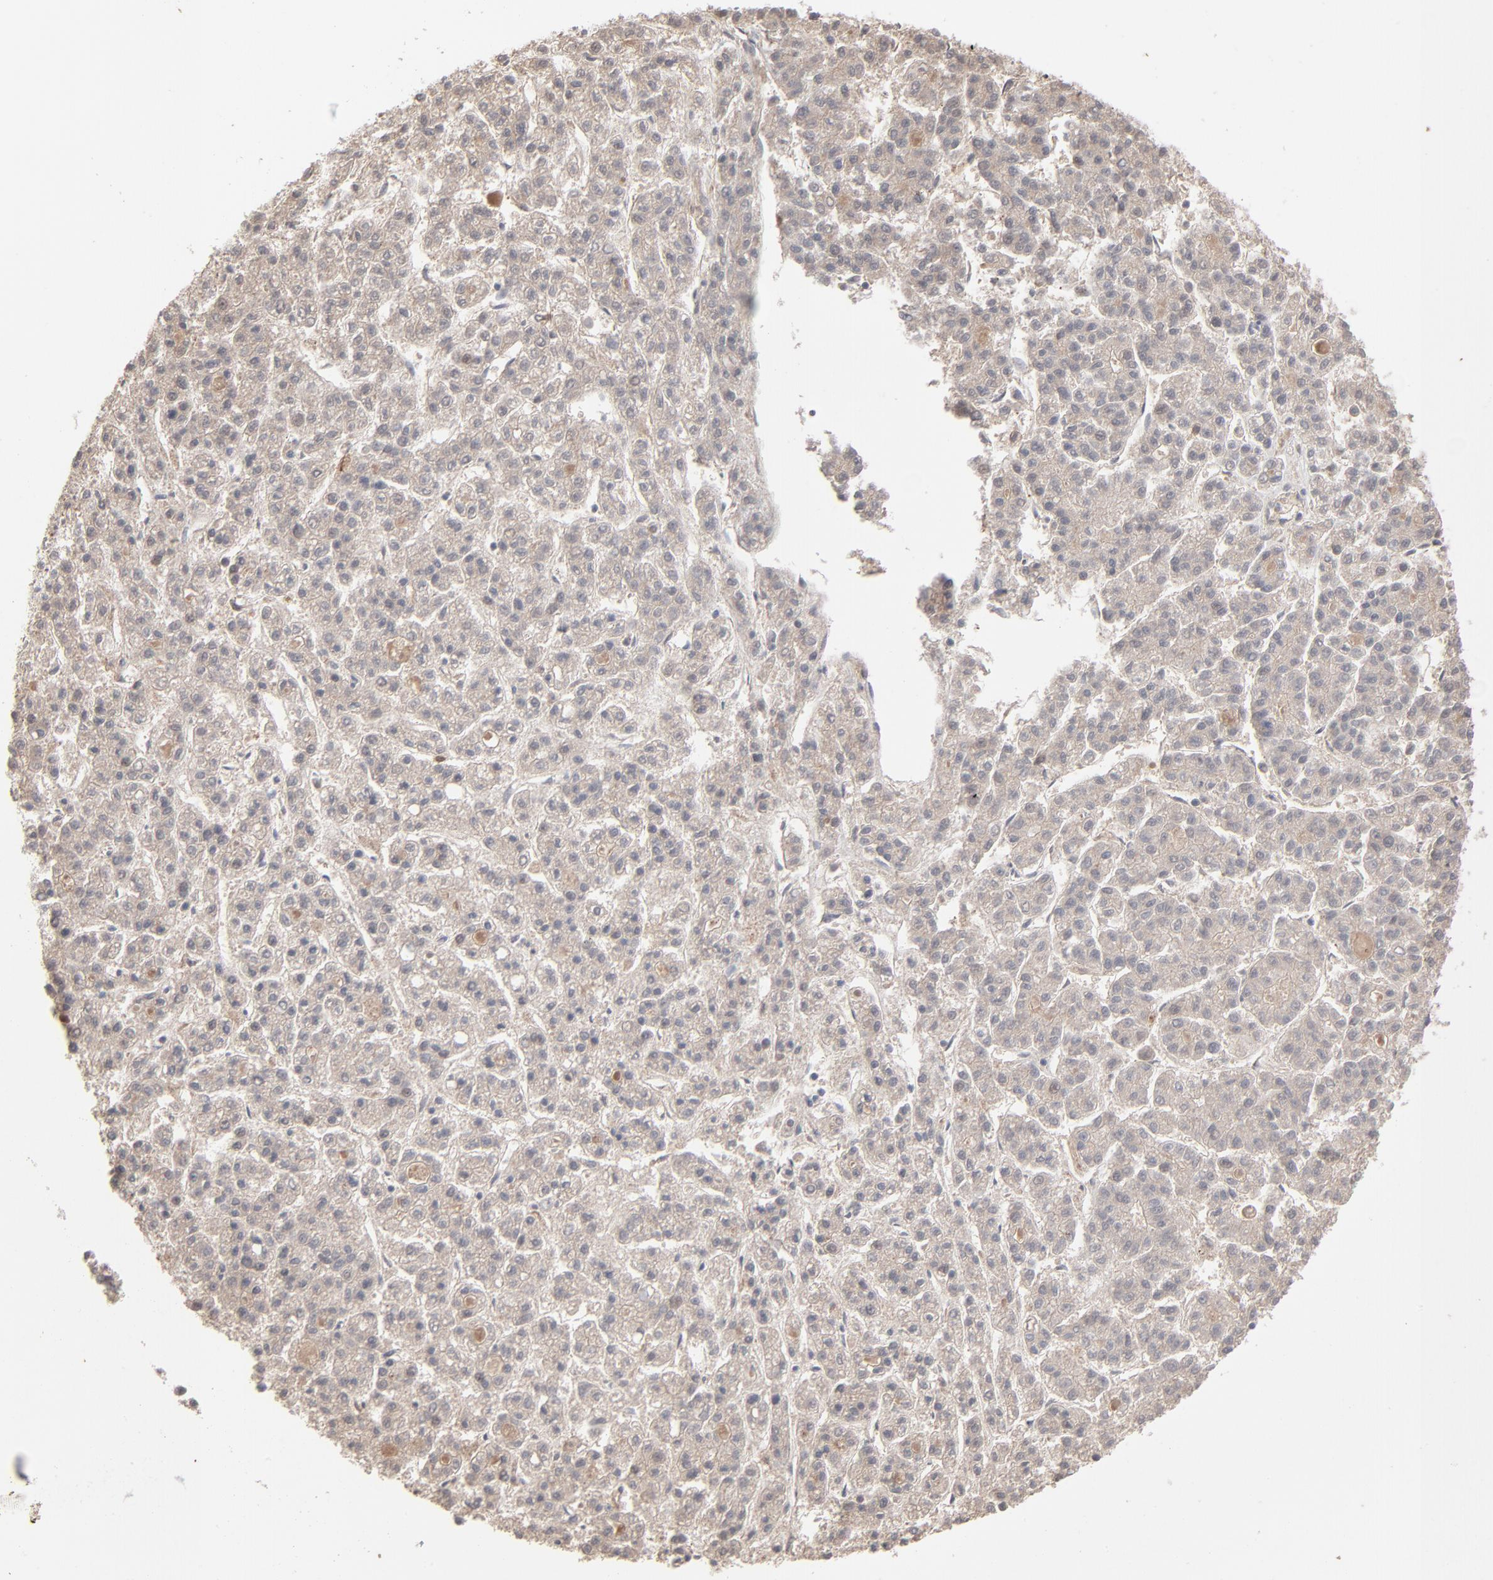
{"staining": {"intensity": "weak", "quantity": ">75%", "location": "cytoplasmic/membranous"}, "tissue": "liver cancer", "cell_type": "Tumor cells", "image_type": "cancer", "snomed": [{"axis": "morphology", "description": "Carcinoma, Hepatocellular, NOS"}, {"axis": "topography", "description": "Liver"}], "caption": "Hepatocellular carcinoma (liver) stained for a protein displays weak cytoplasmic/membranous positivity in tumor cells. The staining was performed using DAB, with brown indicating positive protein expression. Nuclei are stained blue with hematoxylin.", "gene": "SCFD1", "patient": {"sex": "male", "age": 70}}